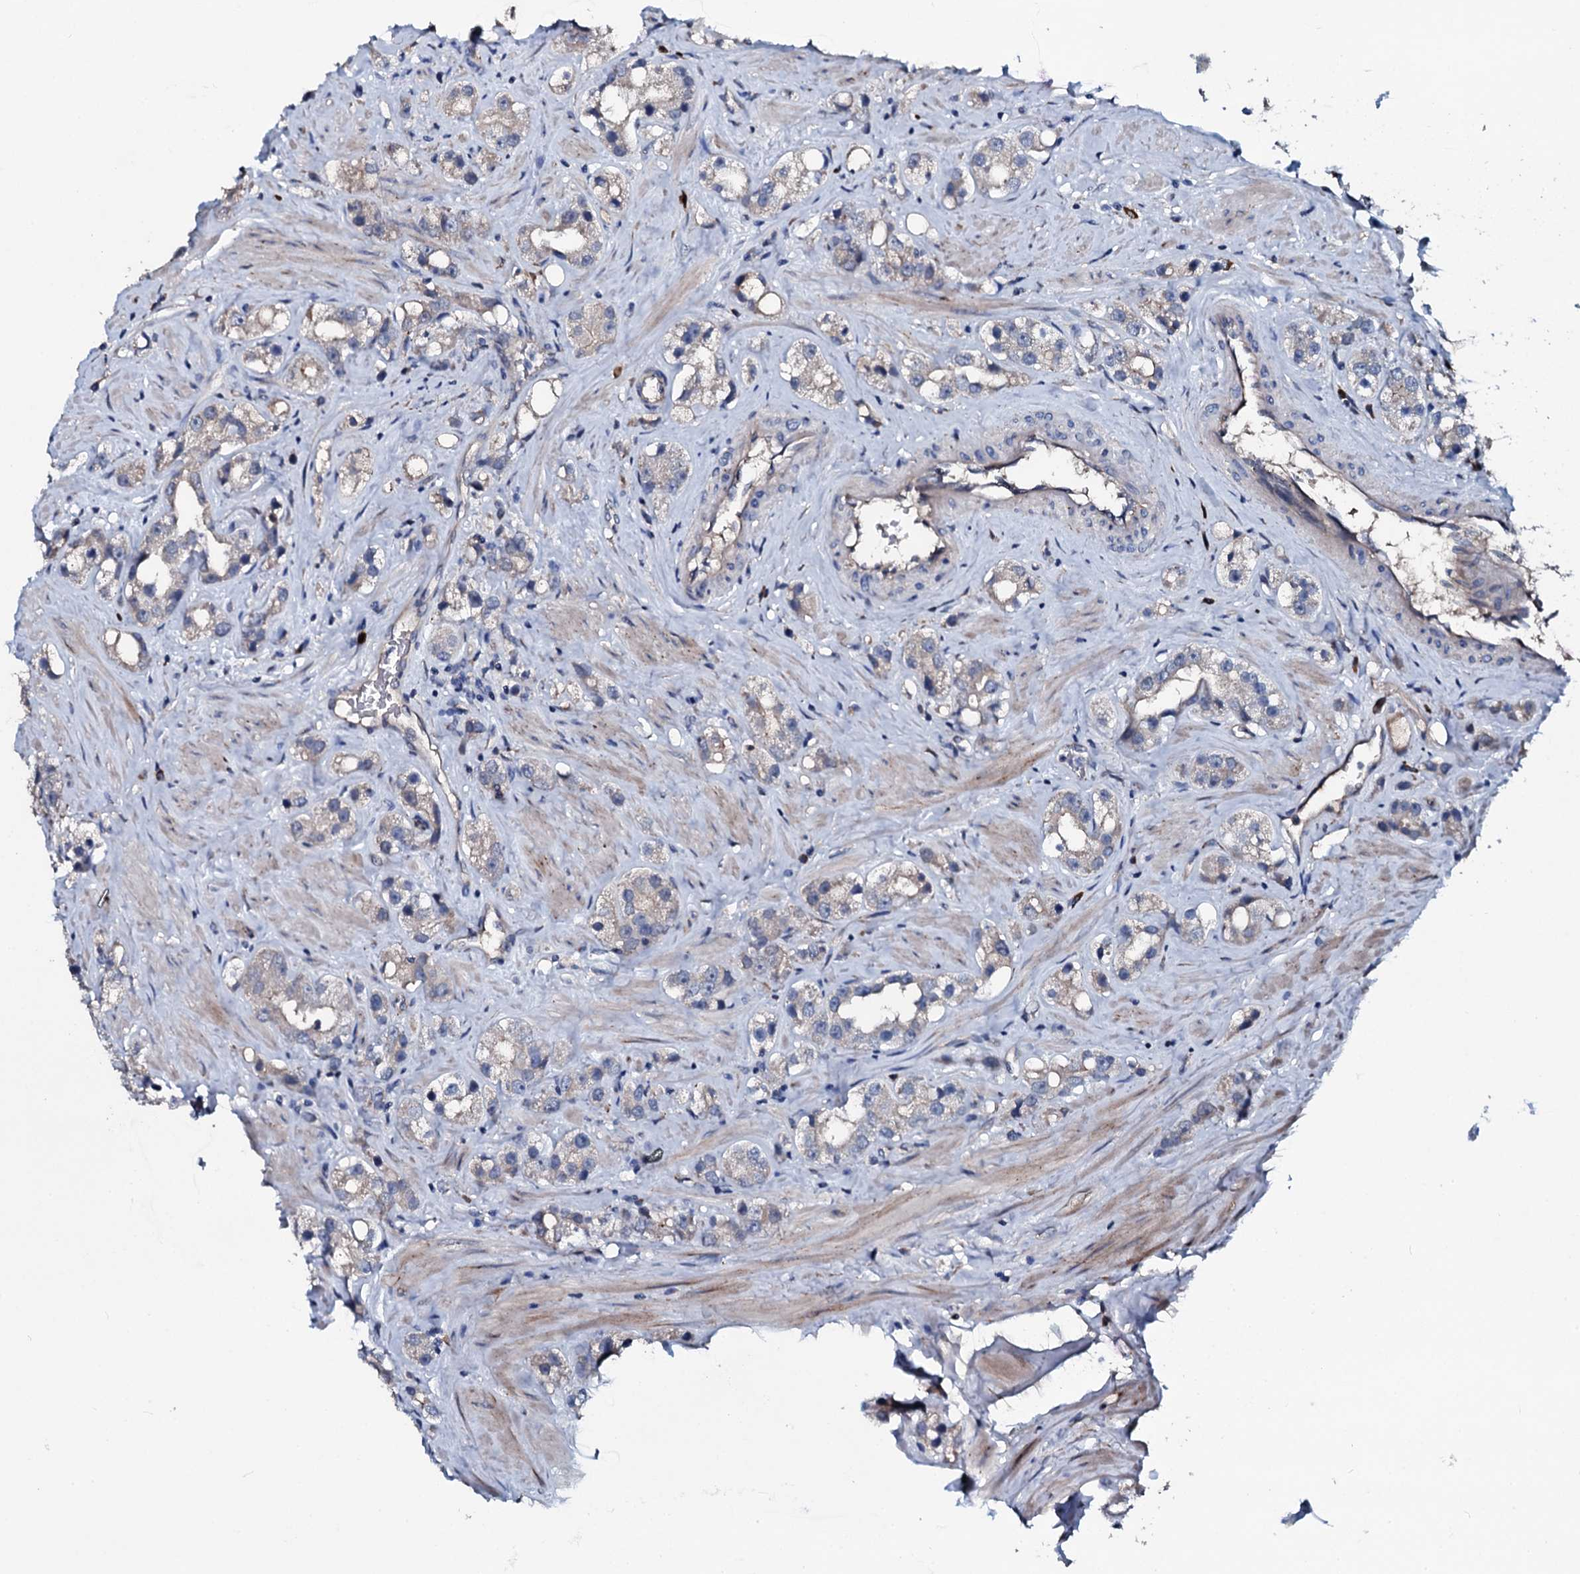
{"staining": {"intensity": "weak", "quantity": "<25%", "location": "cytoplasmic/membranous"}, "tissue": "prostate cancer", "cell_type": "Tumor cells", "image_type": "cancer", "snomed": [{"axis": "morphology", "description": "Adenocarcinoma, NOS"}, {"axis": "topography", "description": "Prostate"}], "caption": "The IHC photomicrograph has no significant positivity in tumor cells of prostate cancer tissue. (DAB (3,3'-diaminobenzidine) immunohistochemistry visualized using brightfield microscopy, high magnification).", "gene": "IL12B", "patient": {"sex": "male", "age": 79}}